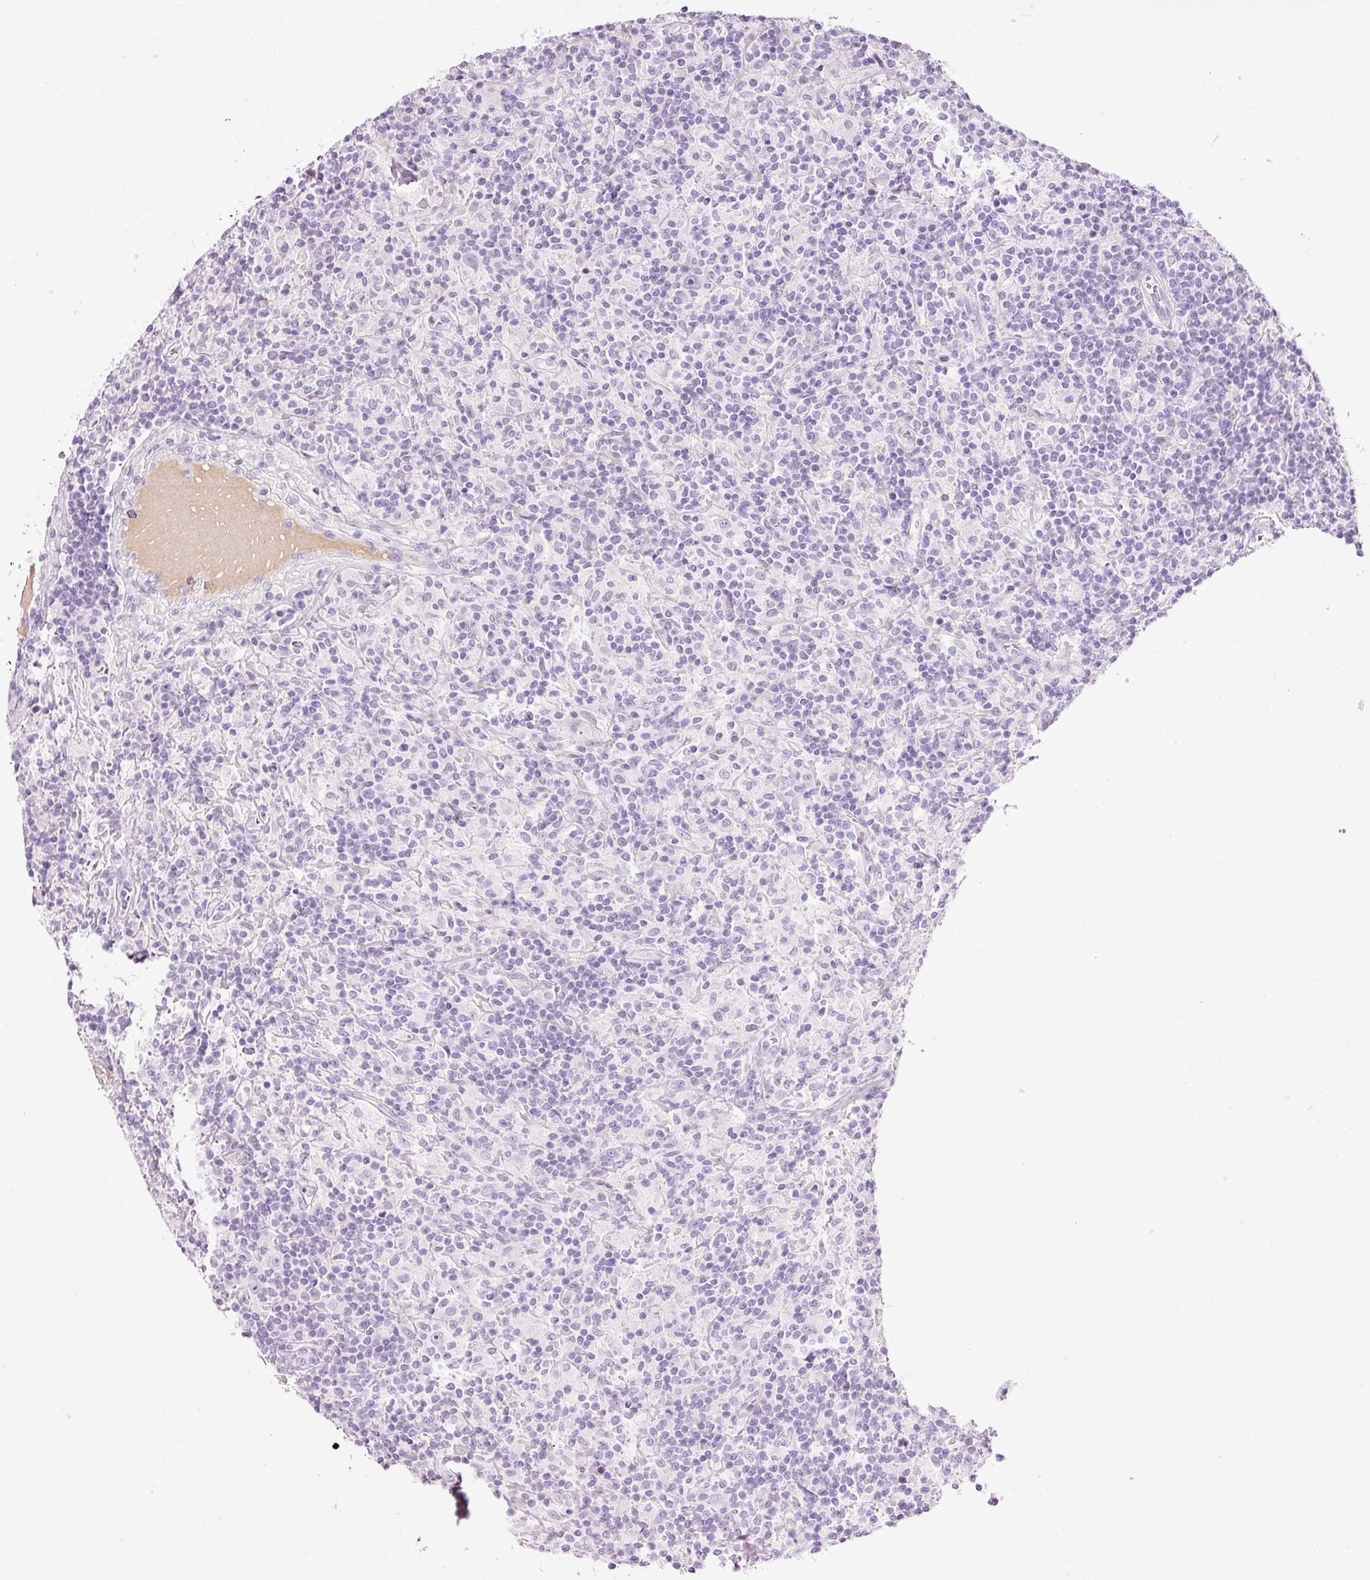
{"staining": {"intensity": "negative", "quantity": "none", "location": "none"}, "tissue": "lymphoma", "cell_type": "Tumor cells", "image_type": "cancer", "snomed": [{"axis": "morphology", "description": "Hodgkin's disease, NOS"}, {"axis": "topography", "description": "Lymph node"}], "caption": "Tumor cells are negative for brown protein staining in Hodgkin's disease.", "gene": "KLF1", "patient": {"sex": "male", "age": 70}}